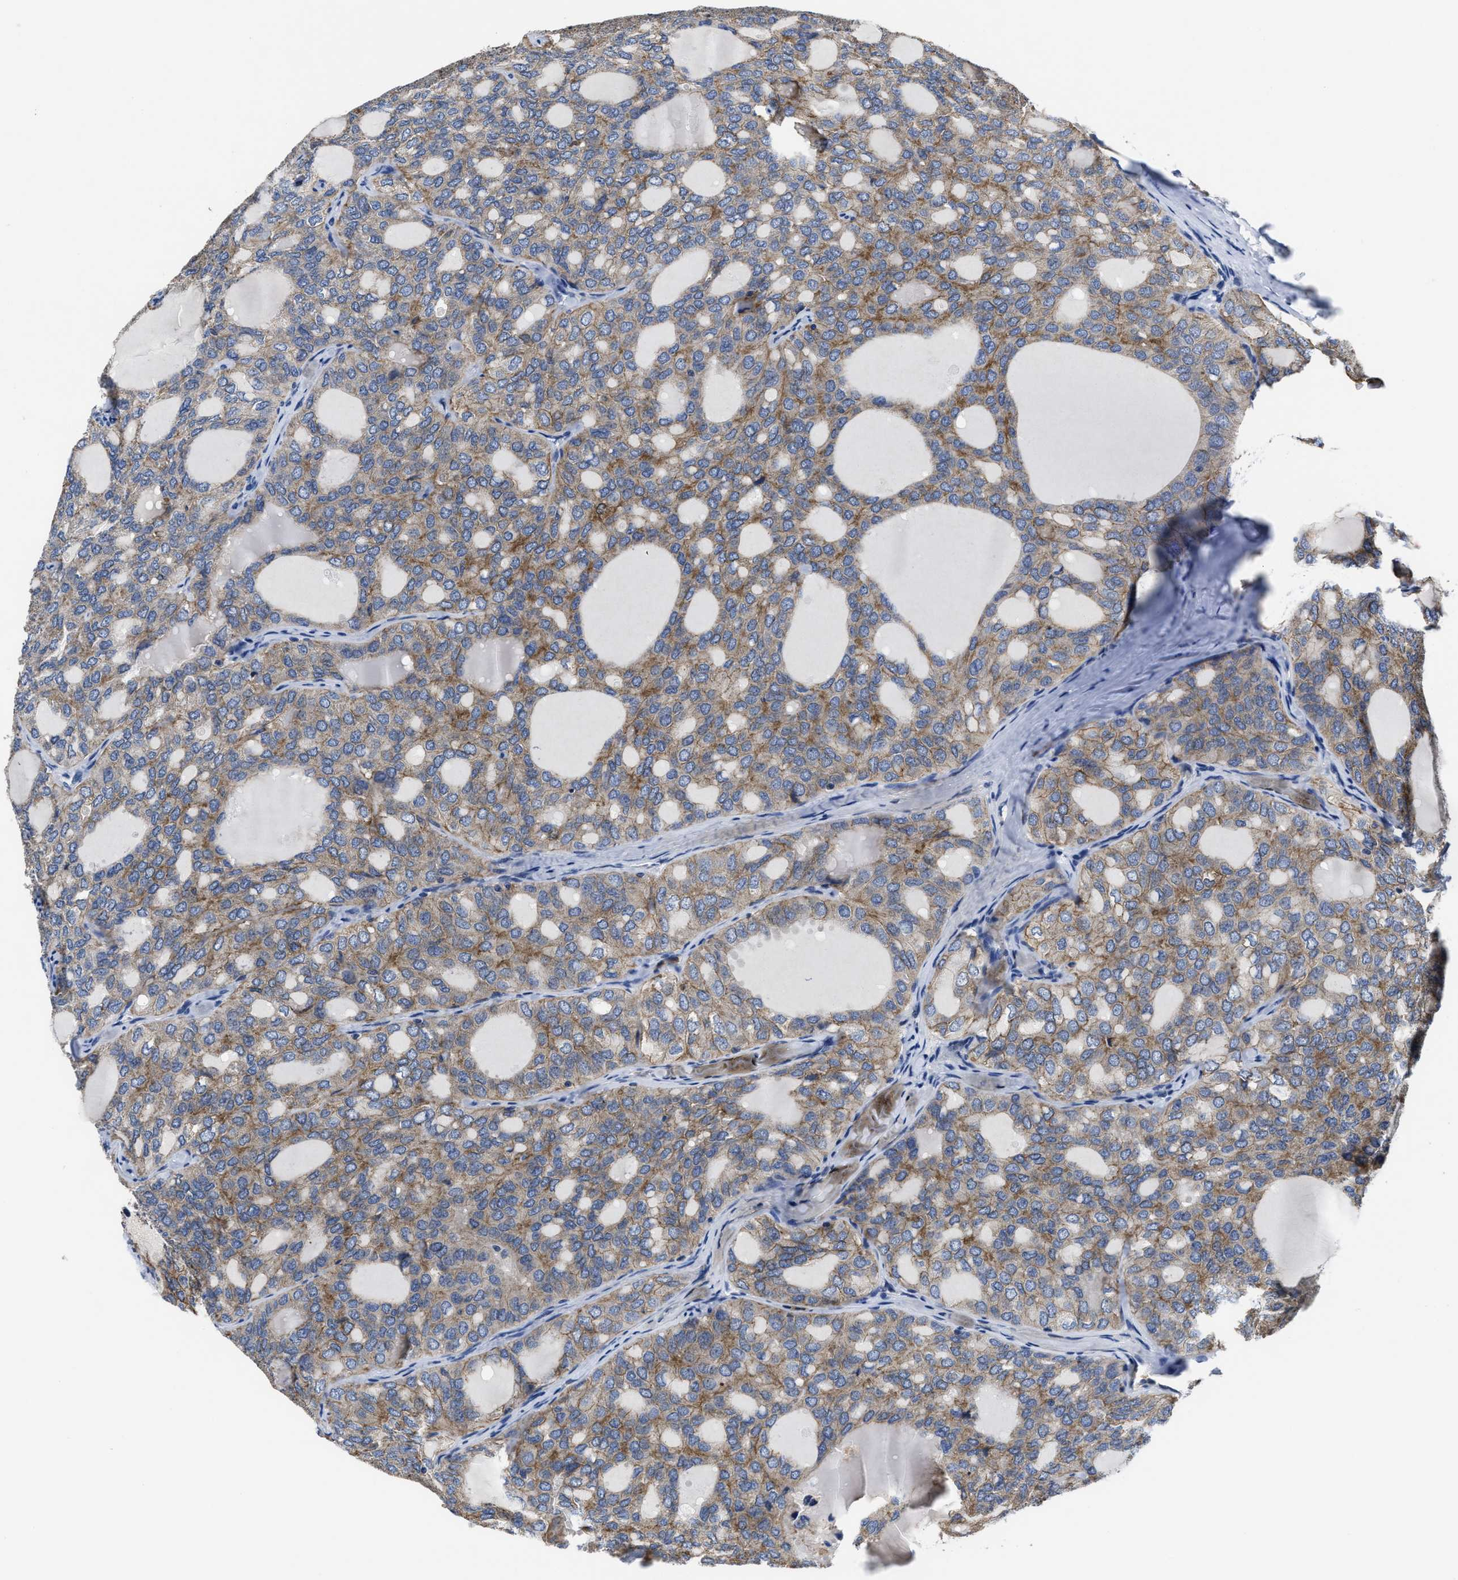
{"staining": {"intensity": "moderate", "quantity": ">75%", "location": "cytoplasmic/membranous"}, "tissue": "thyroid cancer", "cell_type": "Tumor cells", "image_type": "cancer", "snomed": [{"axis": "morphology", "description": "Follicular adenoma carcinoma, NOS"}, {"axis": "topography", "description": "Thyroid gland"}], "caption": "Immunohistochemical staining of follicular adenoma carcinoma (thyroid) displays moderate cytoplasmic/membranous protein staining in approximately >75% of tumor cells. (IHC, brightfield microscopy, high magnification).", "gene": "GHITM", "patient": {"sex": "male", "age": 75}}